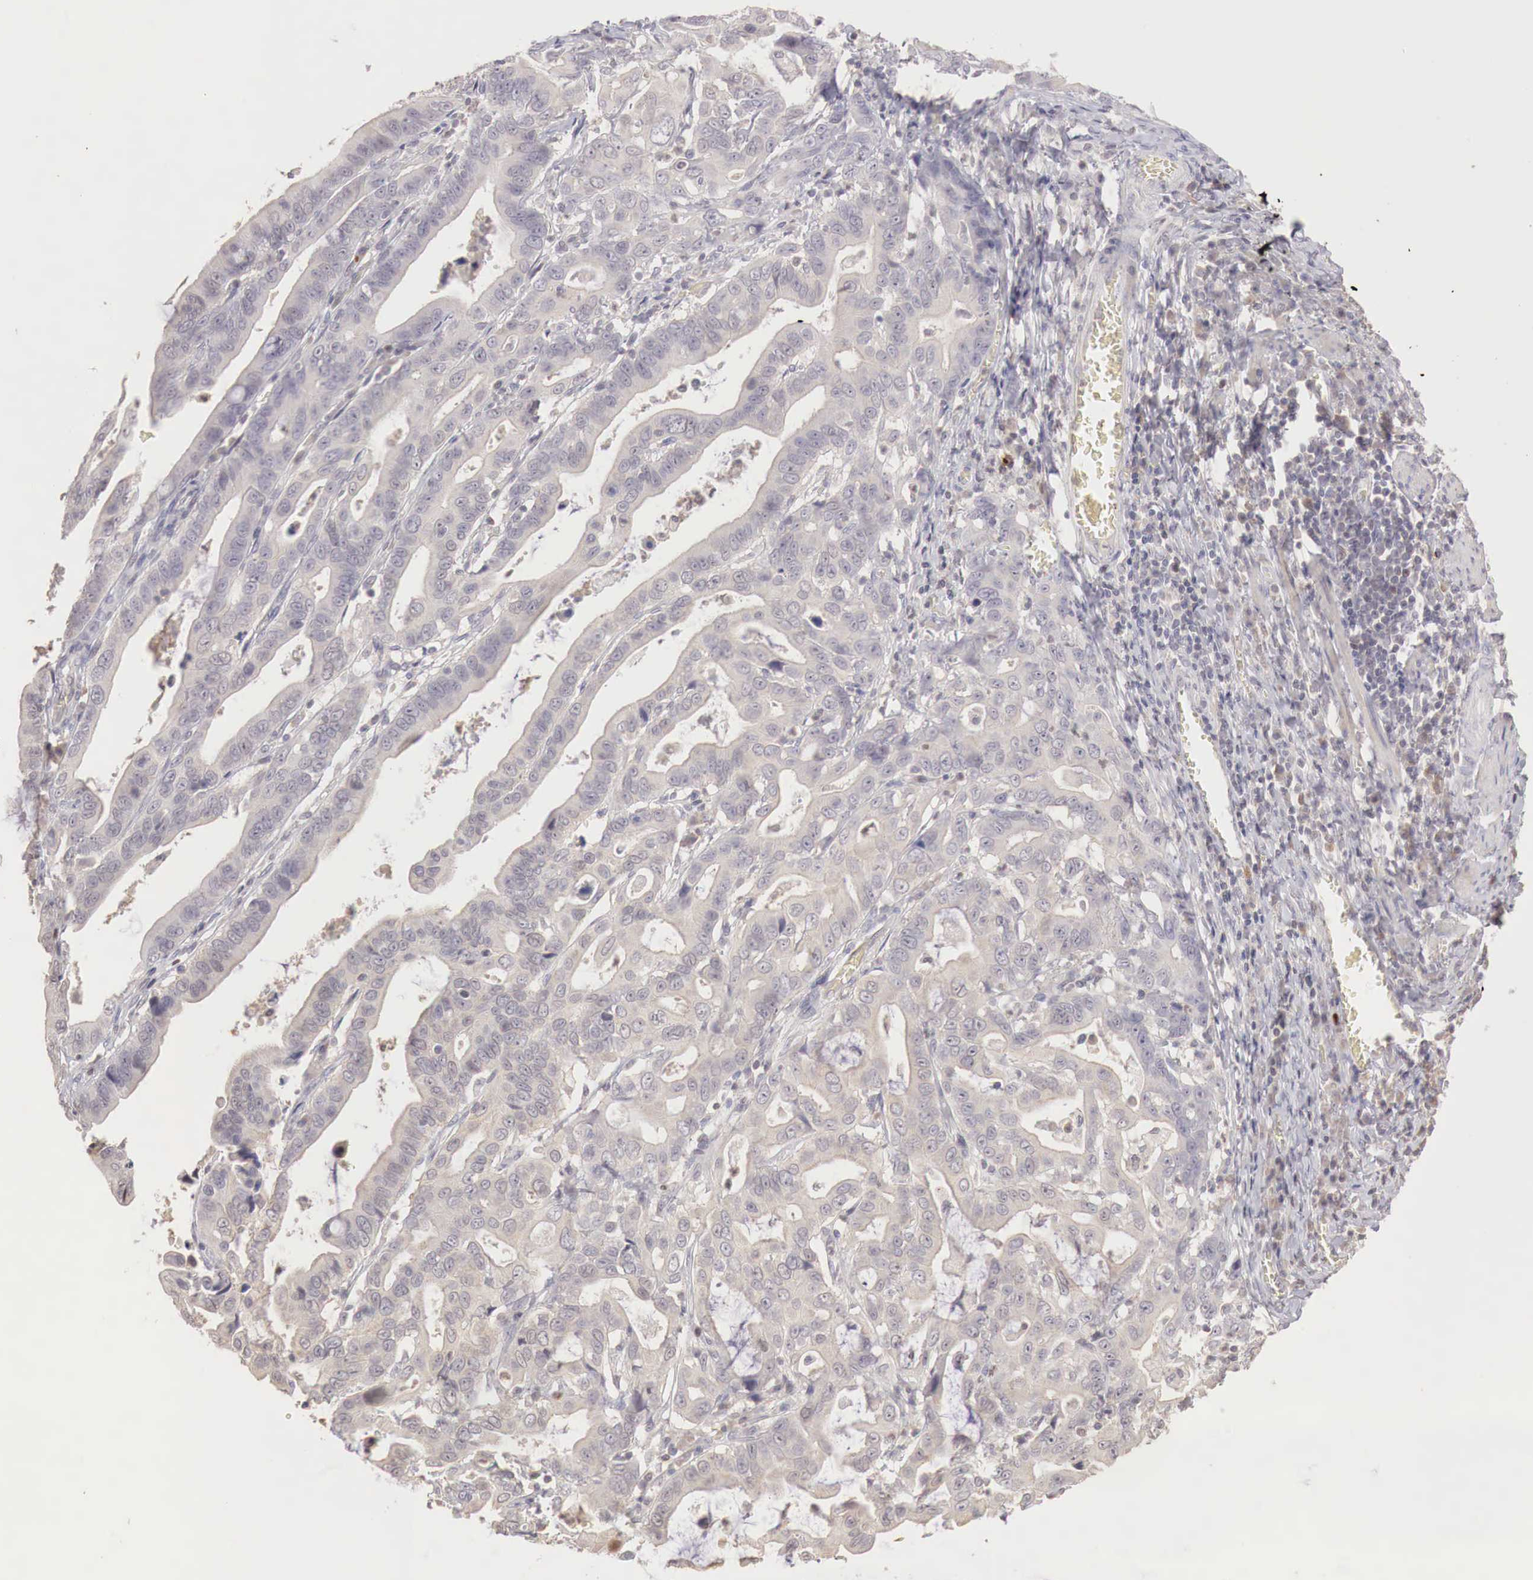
{"staining": {"intensity": "weak", "quantity": ">75%", "location": "cytoplasmic/membranous"}, "tissue": "stomach cancer", "cell_type": "Tumor cells", "image_type": "cancer", "snomed": [{"axis": "morphology", "description": "Adenocarcinoma, NOS"}, {"axis": "topography", "description": "Stomach, upper"}], "caption": "DAB (3,3'-diaminobenzidine) immunohistochemical staining of stomach adenocarcinoma displays weak cytoplasmic/membranous protein expression in about >75% of tumor cells.", "gene": "TBC1D9", "patient": {"sex": "male", "age": 63}}